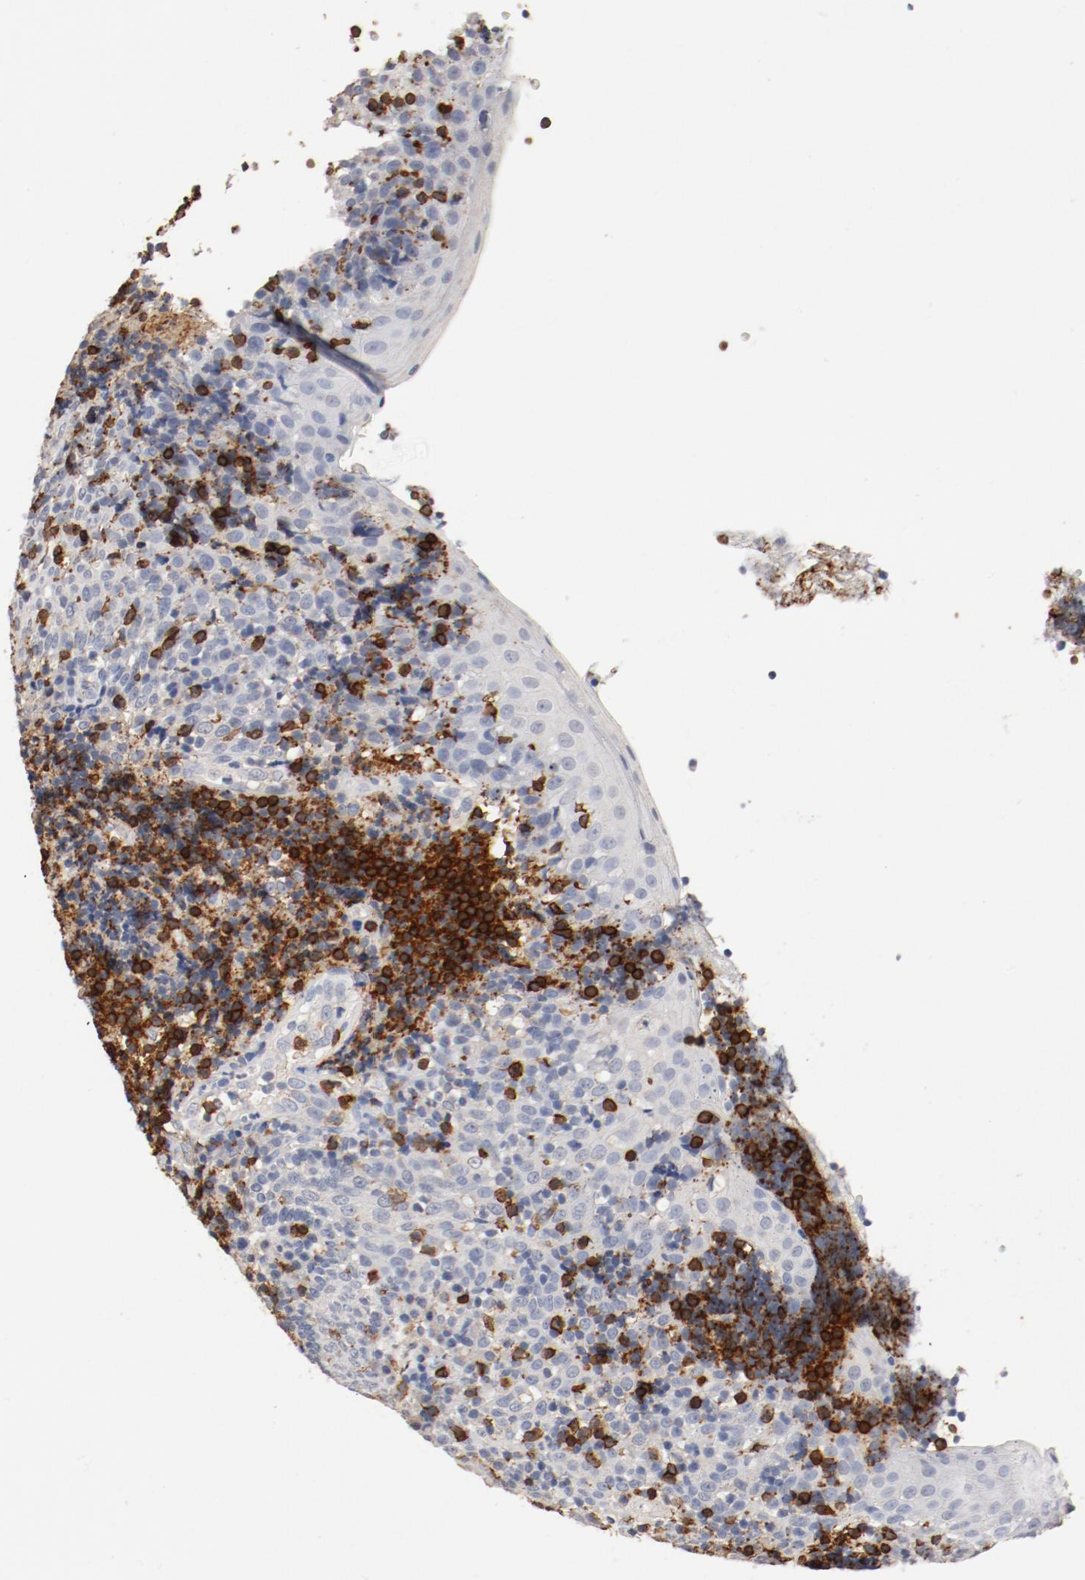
{"staining": {"intensity": "strong", "quantity": "25%-75%", "location": "cytoplasmic/membranous"}, "tissue": "tonsil", "cell_type": "Germinal center cells", "image_type": "normal", "snomed": [{"axis": "morphology", "description": "Normal tissue, NOS"}, {"axis": "topography", "description": "Tonsil"}], "caption": "Immunohistochemistry (IHC) (DAB) staining of normal tonsil displays strong cytoplasmic/membranous protein staining in about 25%-75% of germinal center cells. (DAB IHC, brown staining for protein, blue staining for nuclei).", "gene": "CD247", "patient": {"sex": "female", "age": 40}}